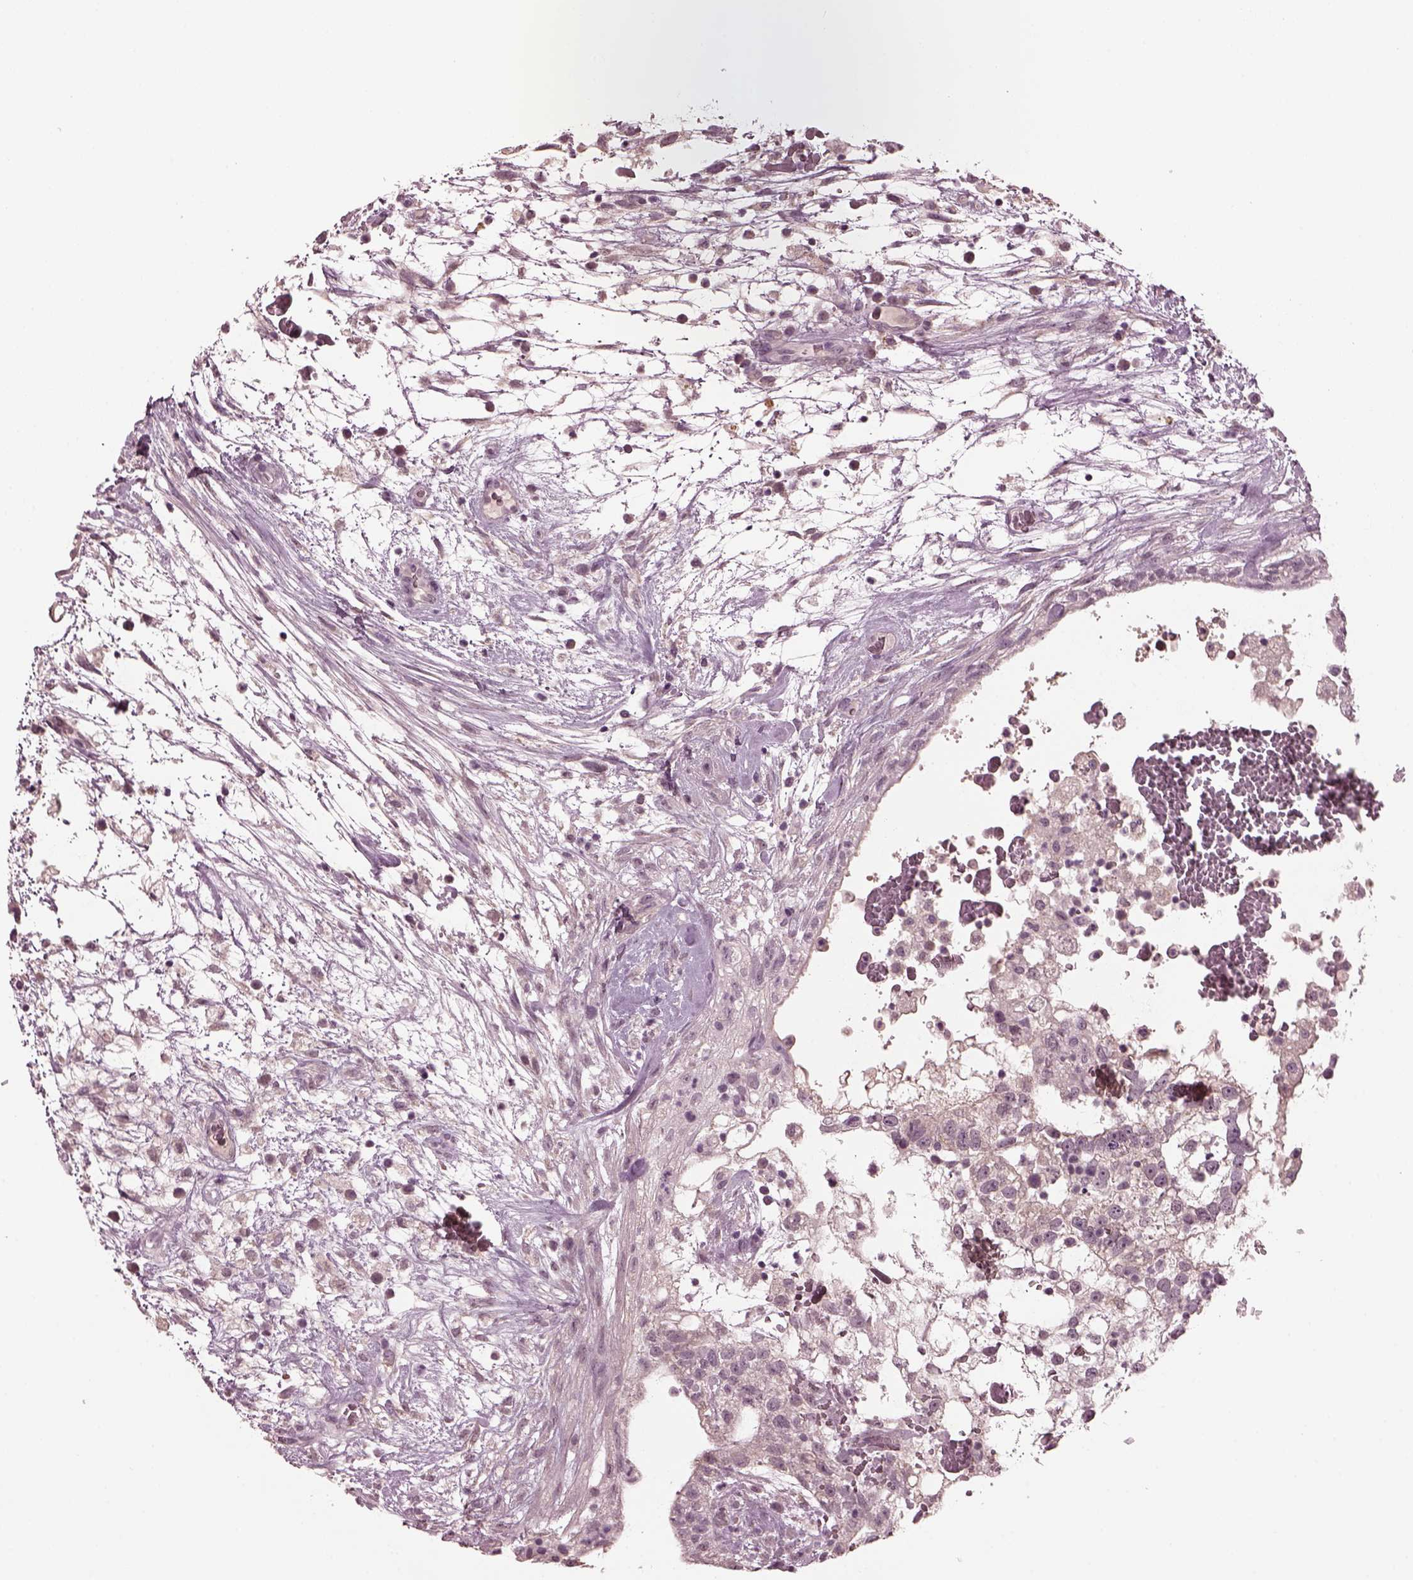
{"staining": {"intensity": "negative", "quantity": "none", "location": "none"}, "tissue": "testis cancer", "cell_type": "Tumor cells", "image_type": "cancer", "snomed": [{"axis": "morphology", "description": "Normal tissue, NOS"}, {"axis": "morphology", "description": "Carcinoma, Embryonal, NOS"}, {"axis": "topography", "description": "Testis"}], "caption": "Tumor cells show no significant positivity in testis cancer (embryonal carcinoma). The staining is performed using DAB (3,3'-diaminobenzidine) brown chromogen with nuclei counter-stained in using hematoxylin.", "gene": "CLCN4", "patient": {"sex": "male", "age": 32}}